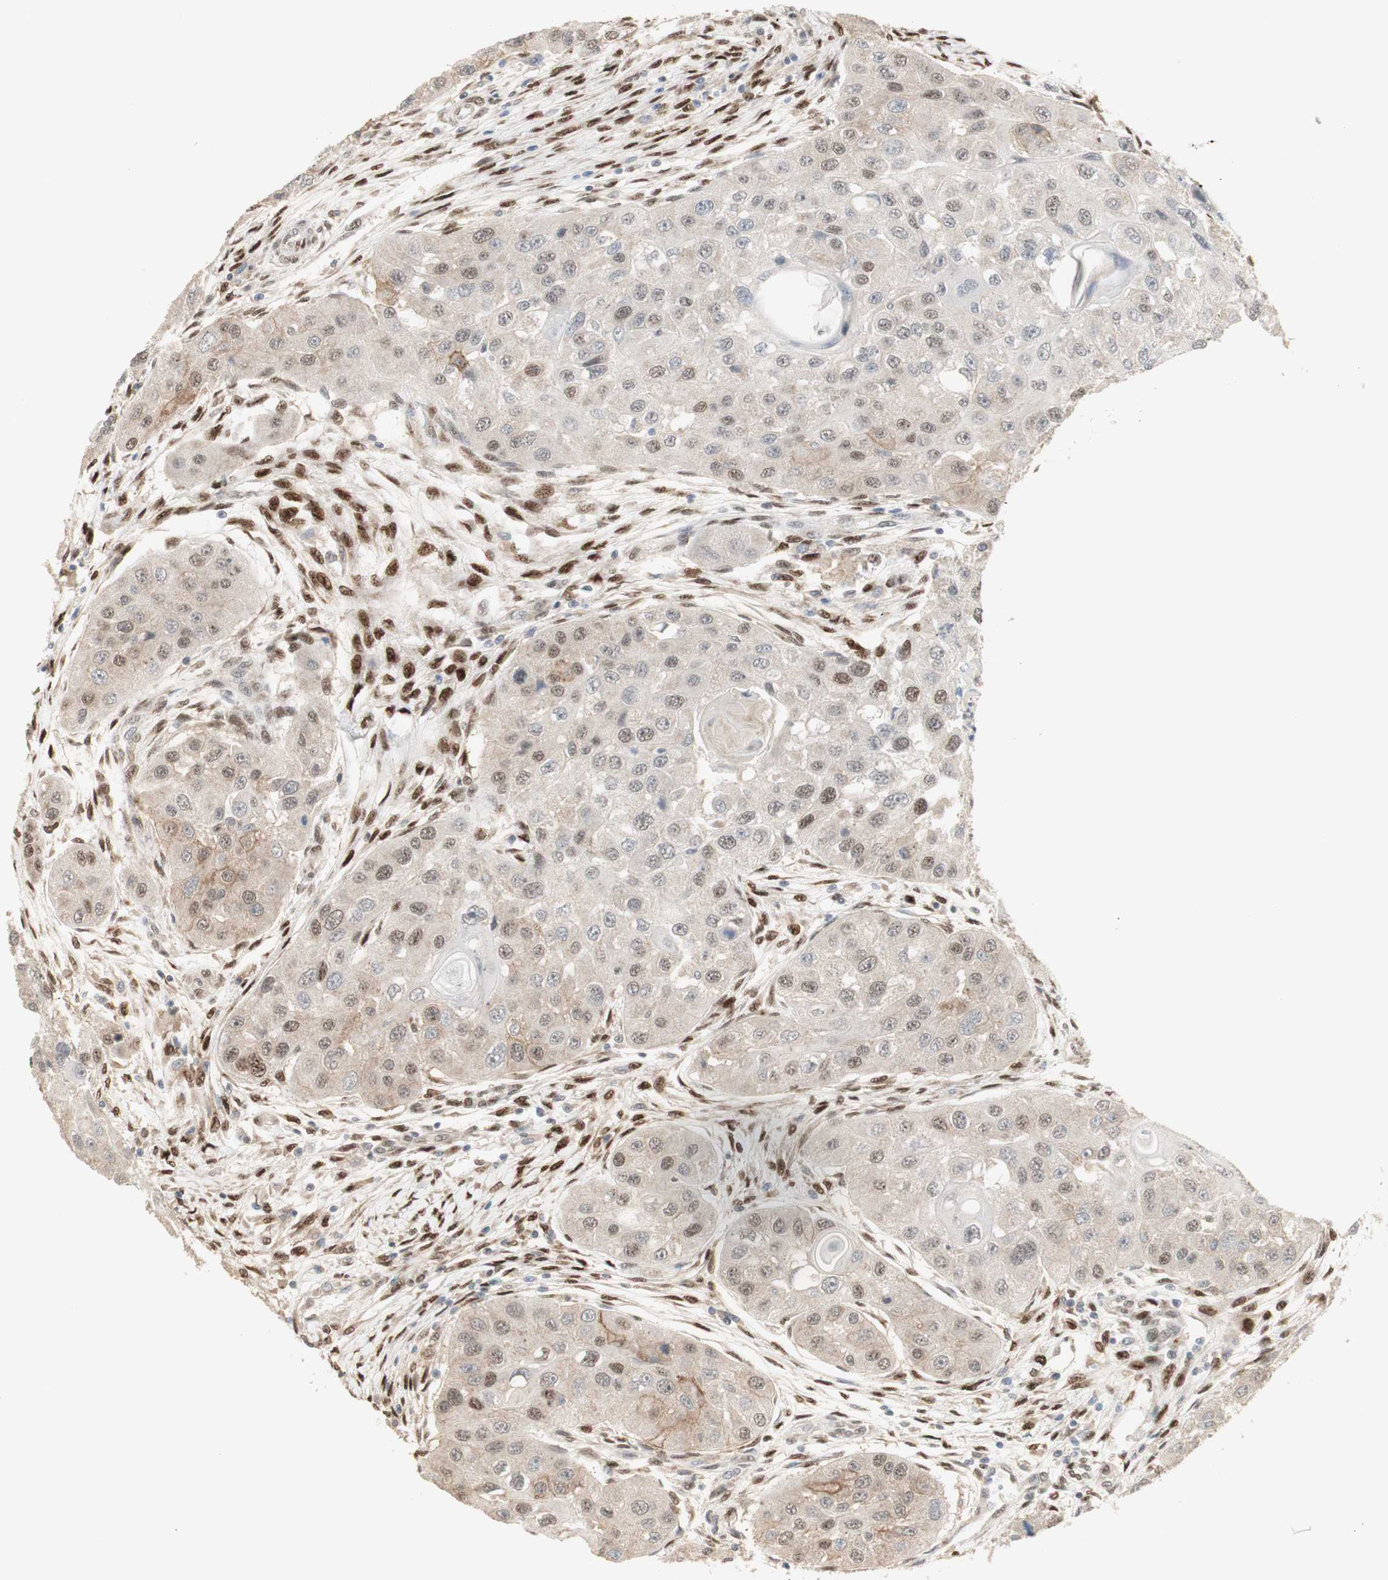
{"staining": {"intensity": "moderate", "quantity": "<25%", "location": "cytoplasmic/membranous"}, "tissue": "head and neck cancer", "cell_type": "Tumor cells", "image_type": "cancer", "snomed": [{"axis": "morphology", "description": "Normal tissue, NOS"}, {"axis": "morphology", "description": "Squamous cell carcinoma, NOS"}, {"axis": "topography", "description": "Skeletal muscle"}, {"axis": "topography", "description": "Head-Neck"}], "caption": "Immunohistochemical staining of head and neck squamous cell carcinoma shows low levels of moderate cytoplasmic/membranous expression in approximately <25% of tumor cells. The protein is shown in brown color, while the nuclei are stained blue.", "gene": "FOXP1", "patient": {"sex": "male", "age": 51}}